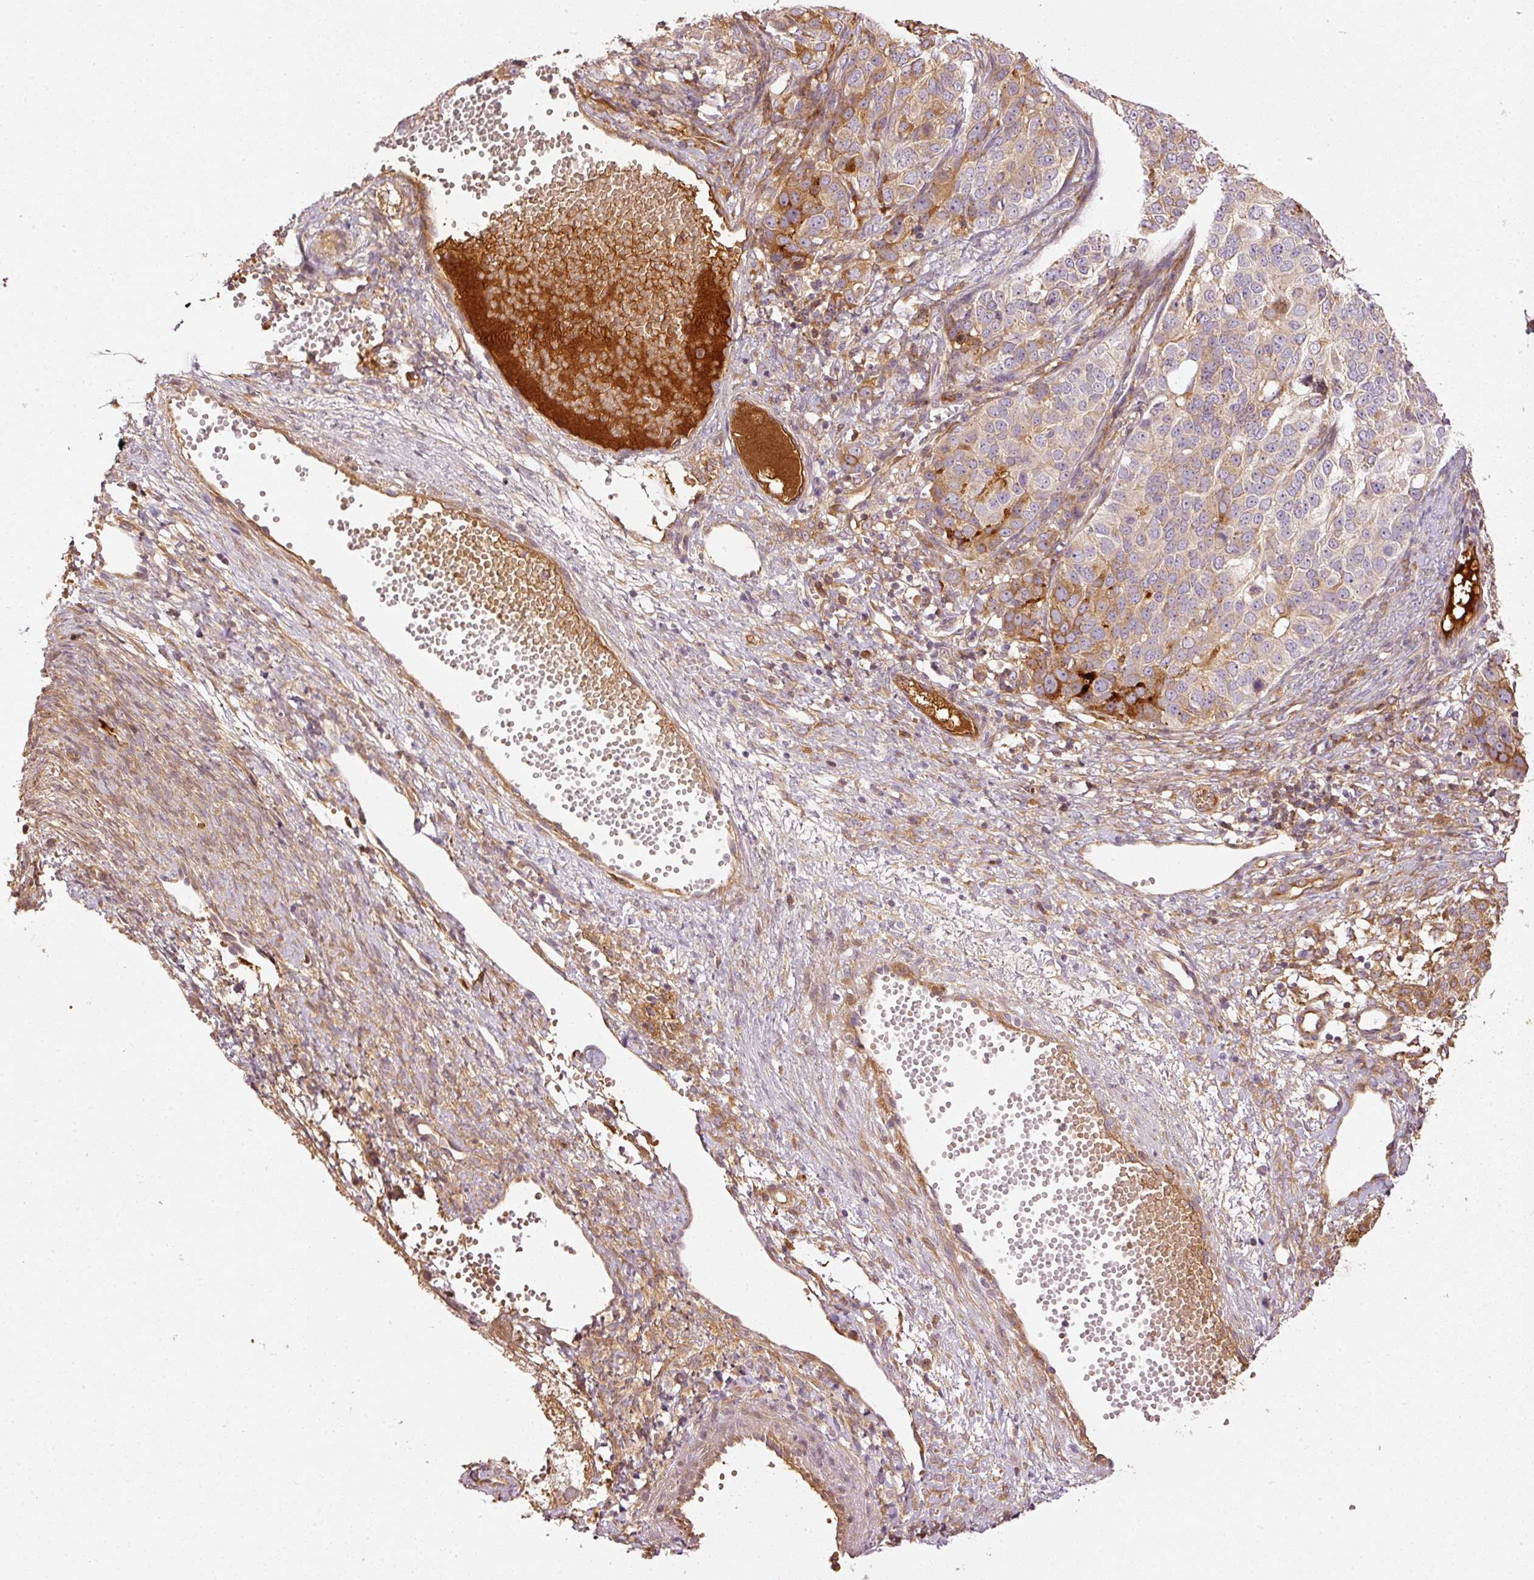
{"staining": {"intensity": "moderate", "quantity": "25%-75%", "location": "cytoplasmic/membranous"}, "tissue": "ovarian cancer", "cell_type": "Tumor cells", "image_type": "cancer", "snomed": [{"axis": "morphology", "description": "Carcinoma, endometroid"}, {"axis": "topography", "description": "Ovary"}], "caption": "Ovarian cancer (endometroid carcinoma) tissue displays moderate cytoplasmic/membranous expression in approximately 25%-75% of tumor cells (DAB = brown stain, brightfield microscopy at high magnification).", "gene": "SERPING1", "patient": {"sex": "female", "age": 51}}